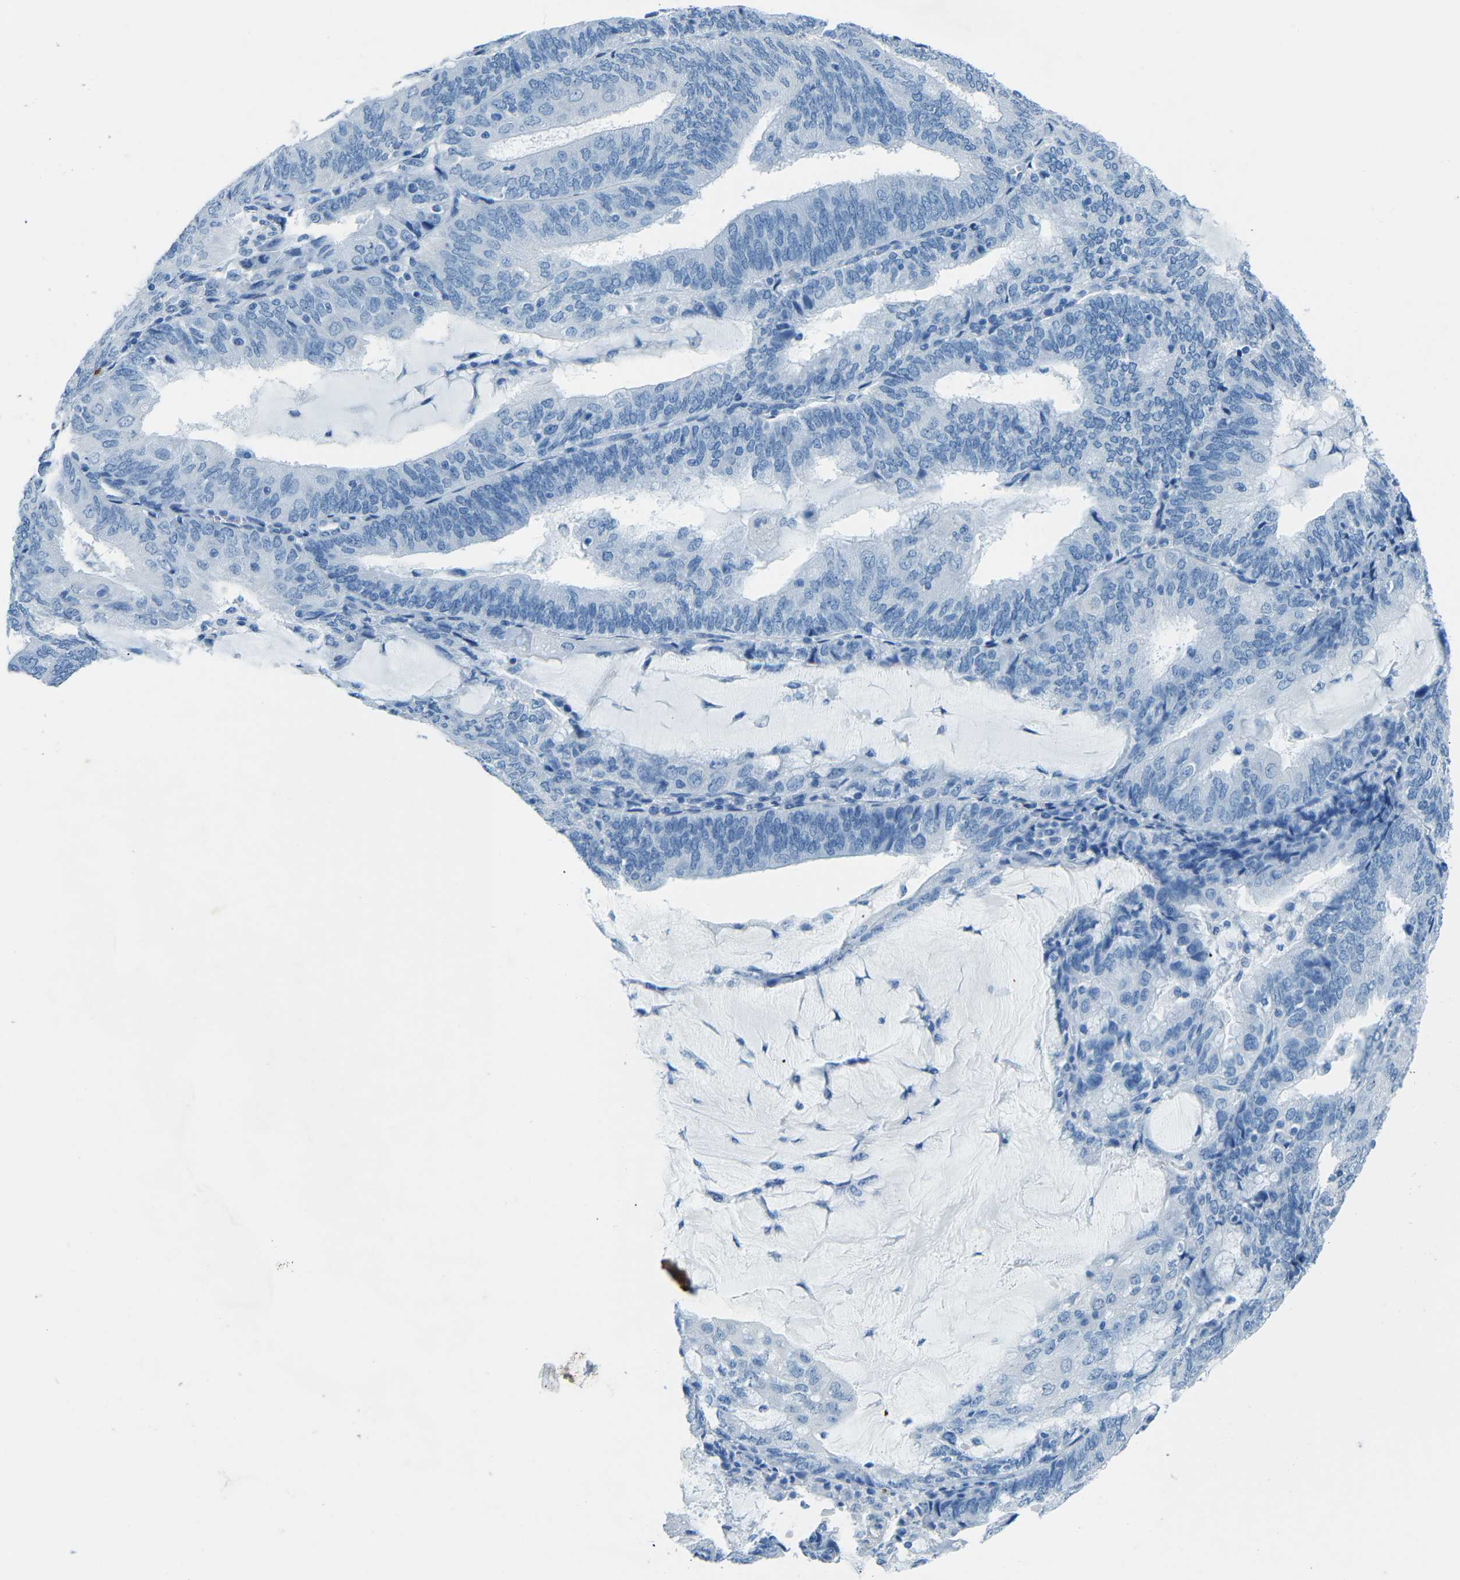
{"staining": {"intensity": "negative", "quantity": "none", "location": "none"}, "tissue": "endometrial cancer", "cell_type": "Tumor cells", "image_type": "cancer", "snomed": [{"axis": "morphology", "description": "Adenocarcinoma, NOS"}, {"axis": "topography", "description": "Endometrium"}], "caption": "The histopathology image demonstrates no staining of tumor cells in endometrial cancer. The staining is performed using DAB (3,3'-diaminobenzidine) brown chromogen with nuclei counter-stained in using hematoxylin.", "gene": "MYH8", "patient": {"sex": "female", "age": 81}}